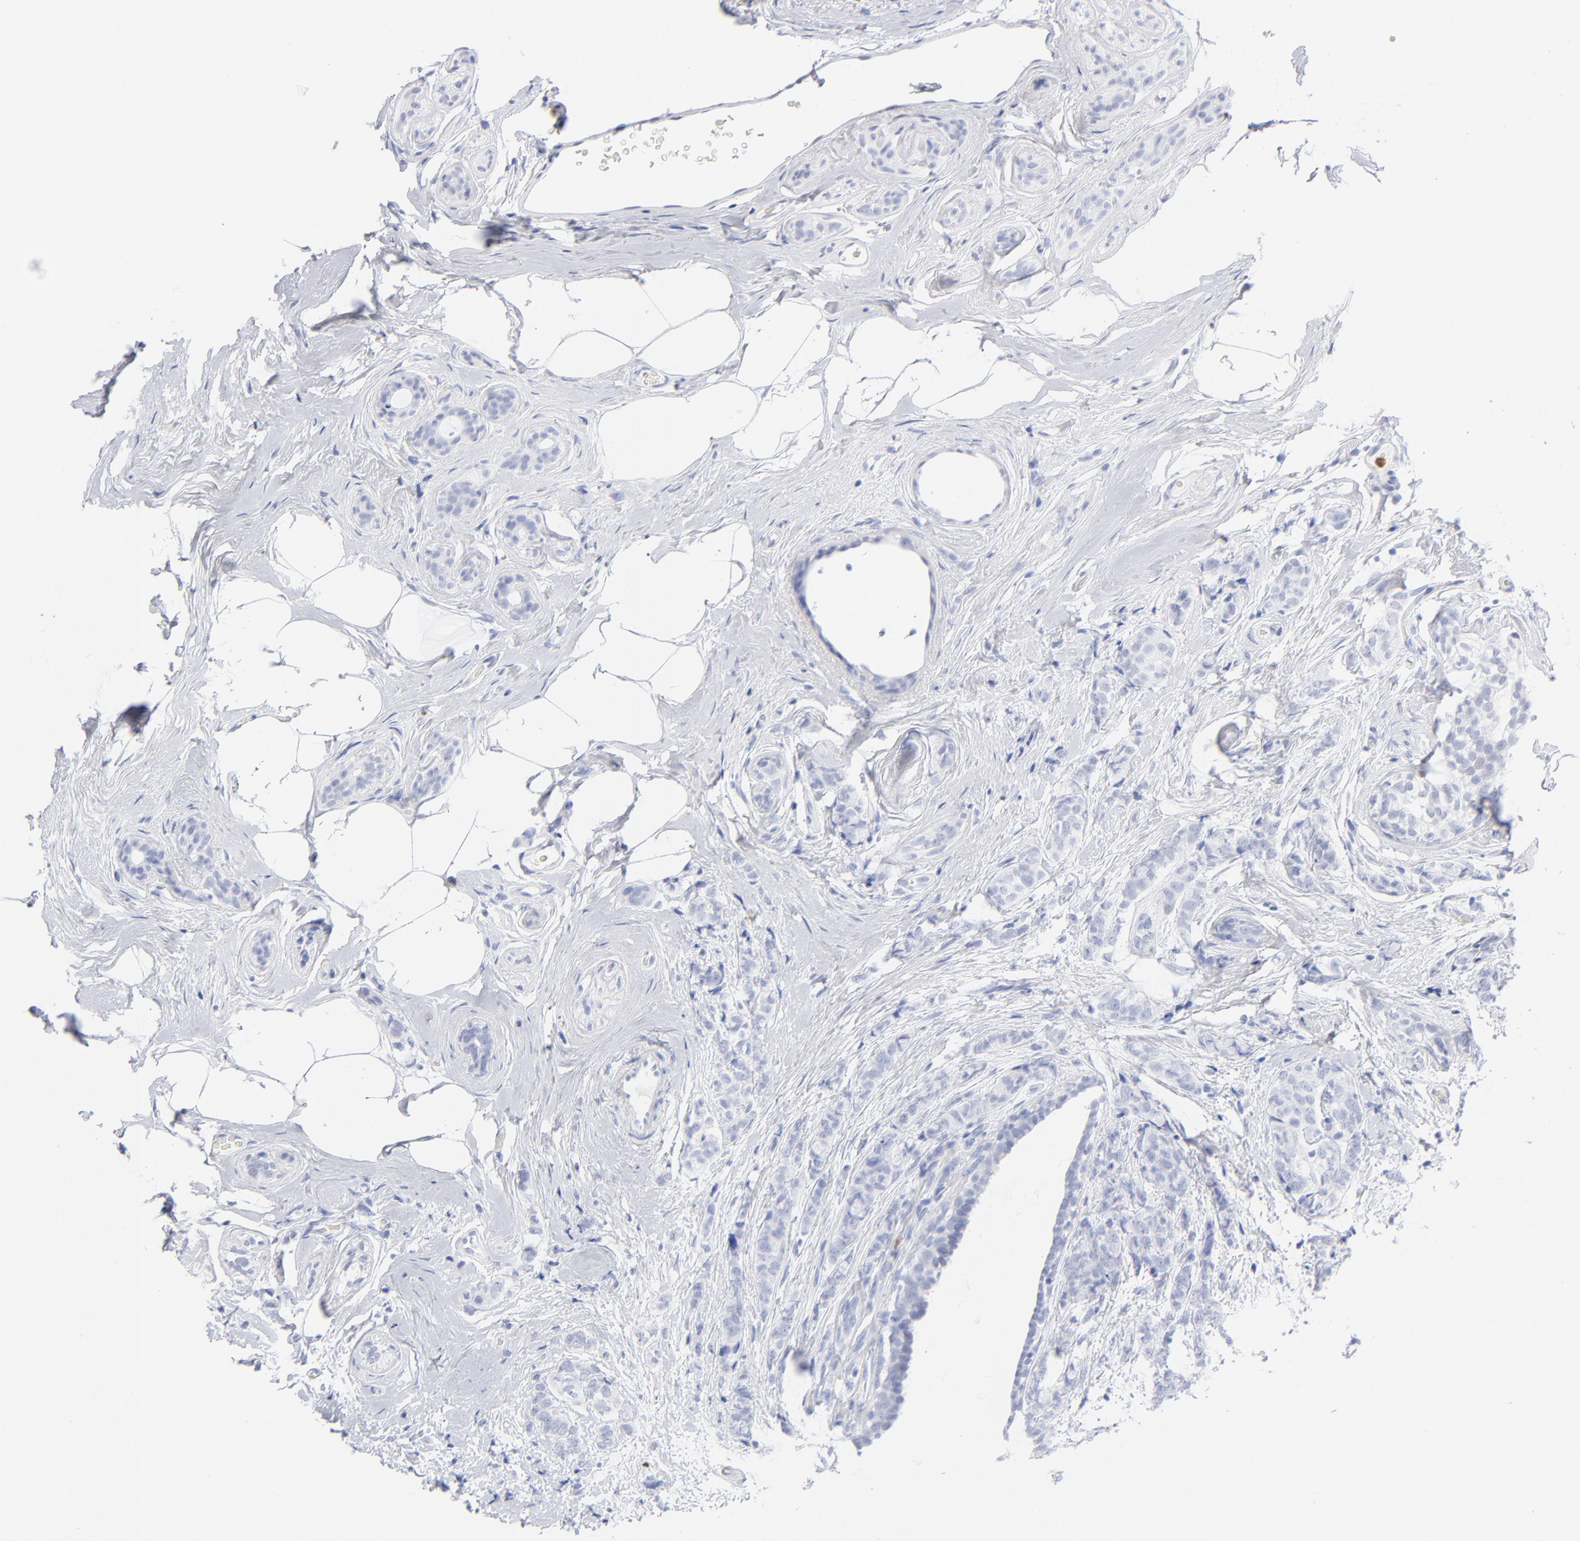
{"staining": {"intensity": "negative", "quantity": "none", "location": "none"}, "tissue": "breast cancer", "cell_type": "Tumor cells", "image_type": "cancer", "snomed": [{"axis": "morphology", "description": "Lobular carcinoma"}, {"axis": "topography", "description": "Breast"}], "caption": "The micrograph exhibits no staining of tumor cells in breast cancer (lobular carcinoma). Brightfield microscopy of IHC stained with DAB (3,3'-diaminobenzidine) (brown) and hematoxylin (blue), captured at high magnification.", "gene": "ARG1", "patient": {"sex": "female", "age": 60}}